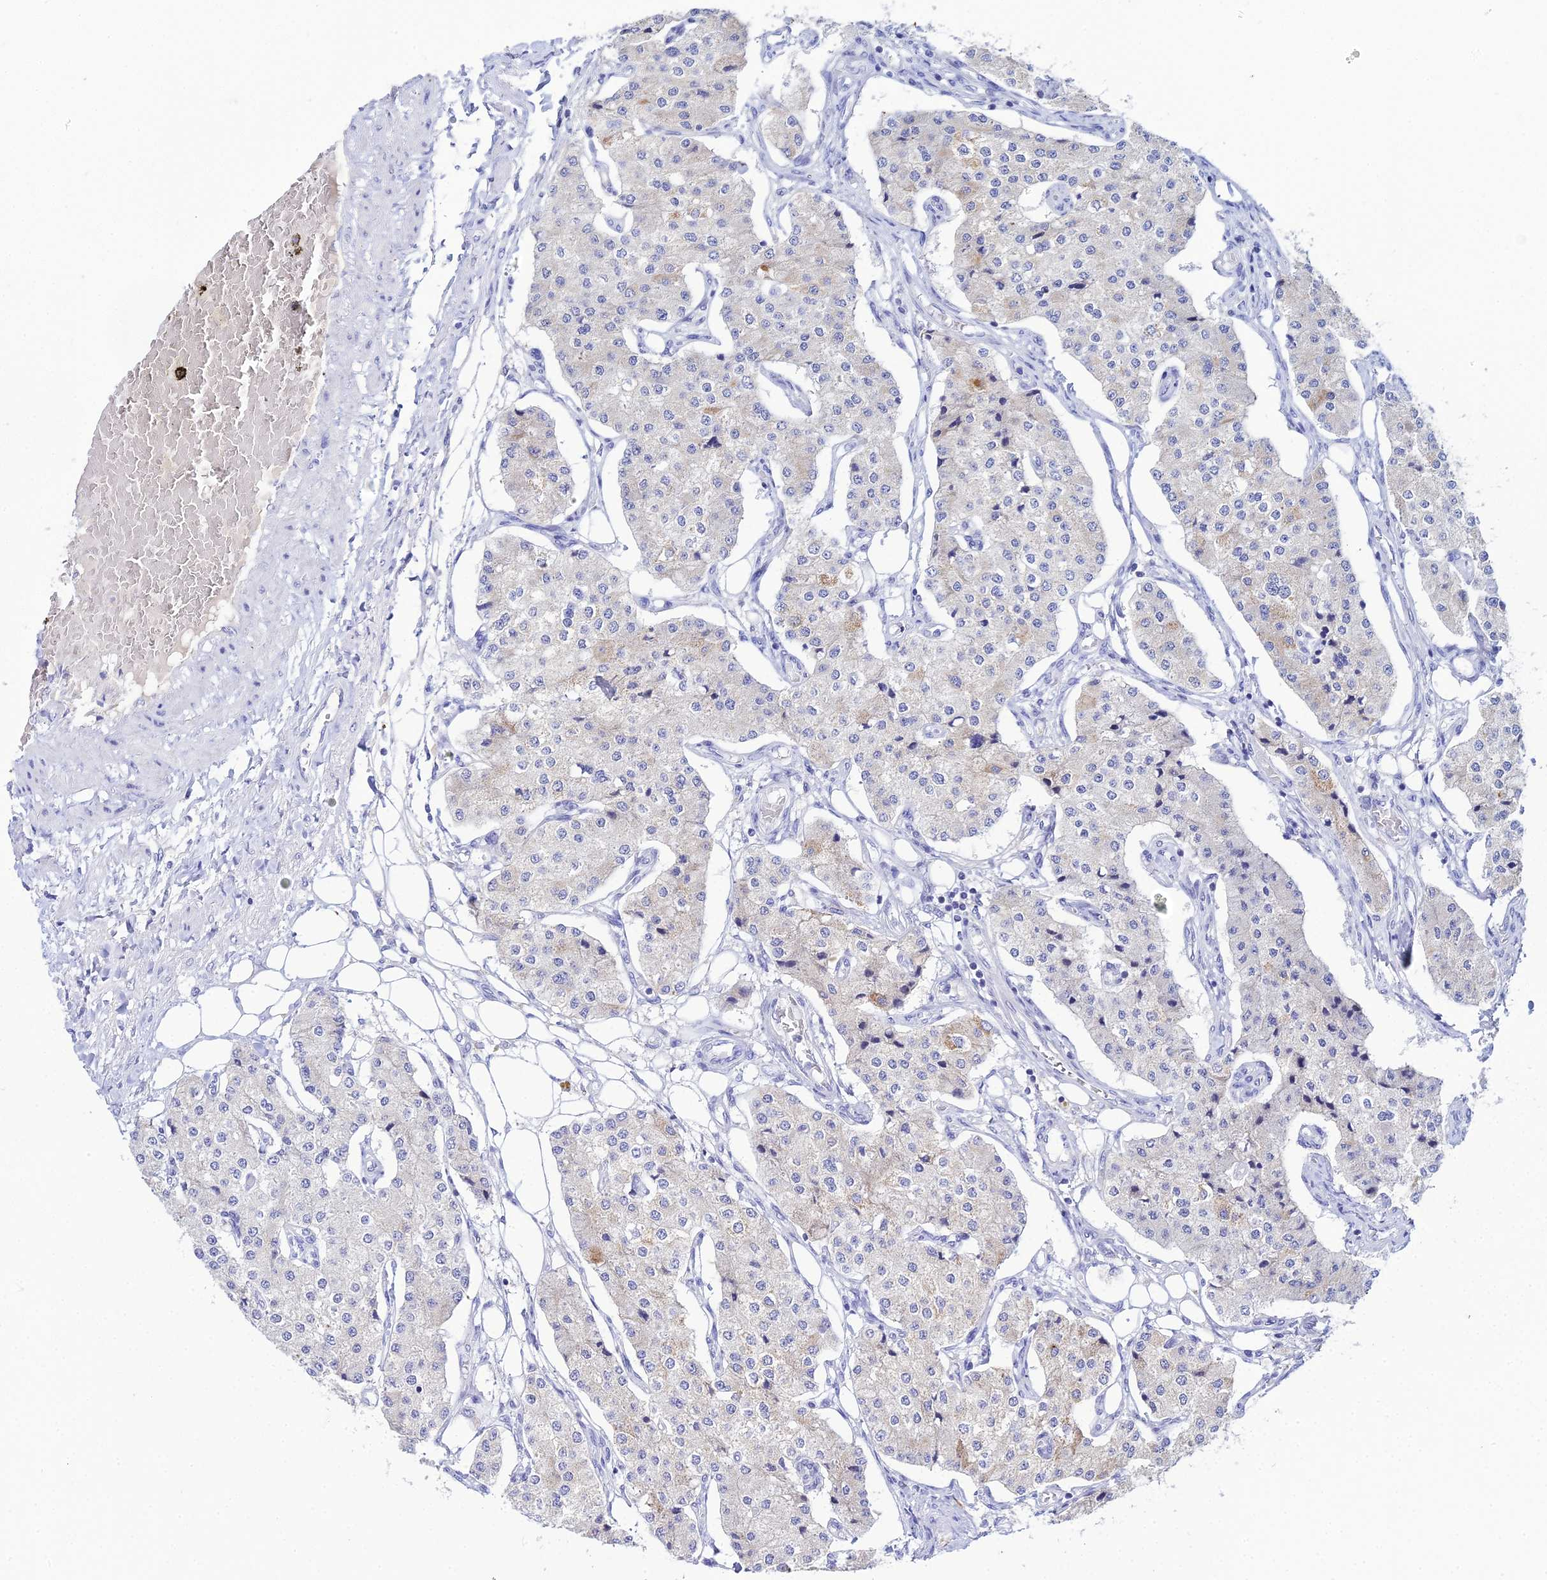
{"staining": {"intensity": "negative", "quantity": "none", "location": "none"}, "tissue": "carcinoid", "cell_type": "Tumor cells", "image_type": "cancer", "snomed": [{"axis": "morphology", "description": "Carcinoid, malignant, NOS"}, {"axis": "topography", "description": "Colon"}], "caption": "A photomicrograph of carcinoid stained for a protein exhibits no brown staining in tumor cells. (IHC, brightfield microscopy, high magnification).", "gene": "PLPP4", "patient": {"sex": "female", "age": 52}}